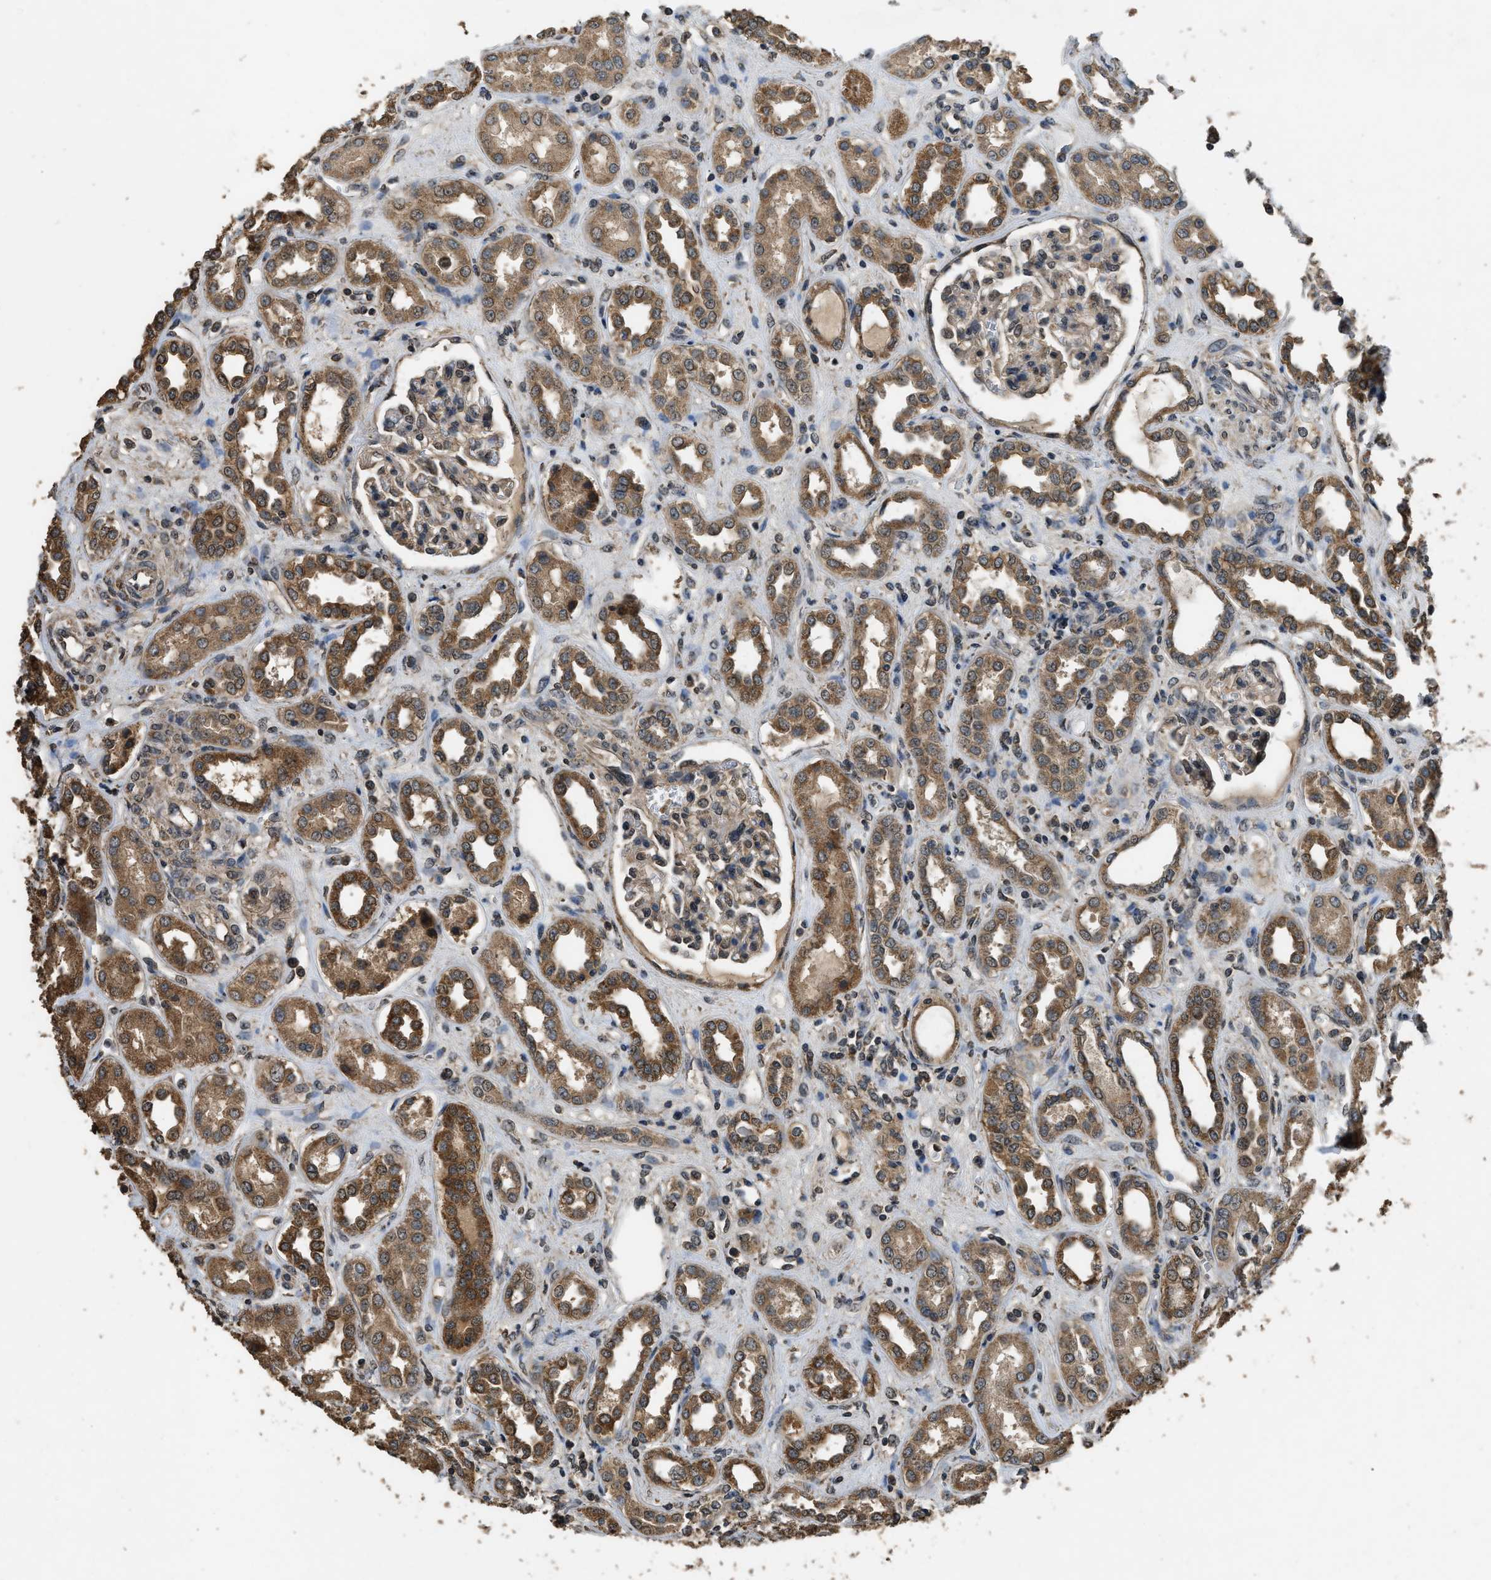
{"staining": {"intensity": "weak", "quantity": ">75%", "location": "cytoplasmic/membranous"}, "tissue": "kidney", "cell_type": "Cells in glomeruli", "image_type": "normal", "snomed": [{"axis": "morphology", "description": "Normal tissue, NOS"}, {"axis": "topography", "description": "Kidney"}], "caption": "This is a micrograph of immunohistochemistry staining of benign kidney, which shows weak staining in the cytoplasmic/membranous of cells in glomeruli.", "gene": "DENND6B", "patient": {"sex": "male", "age": 59}}